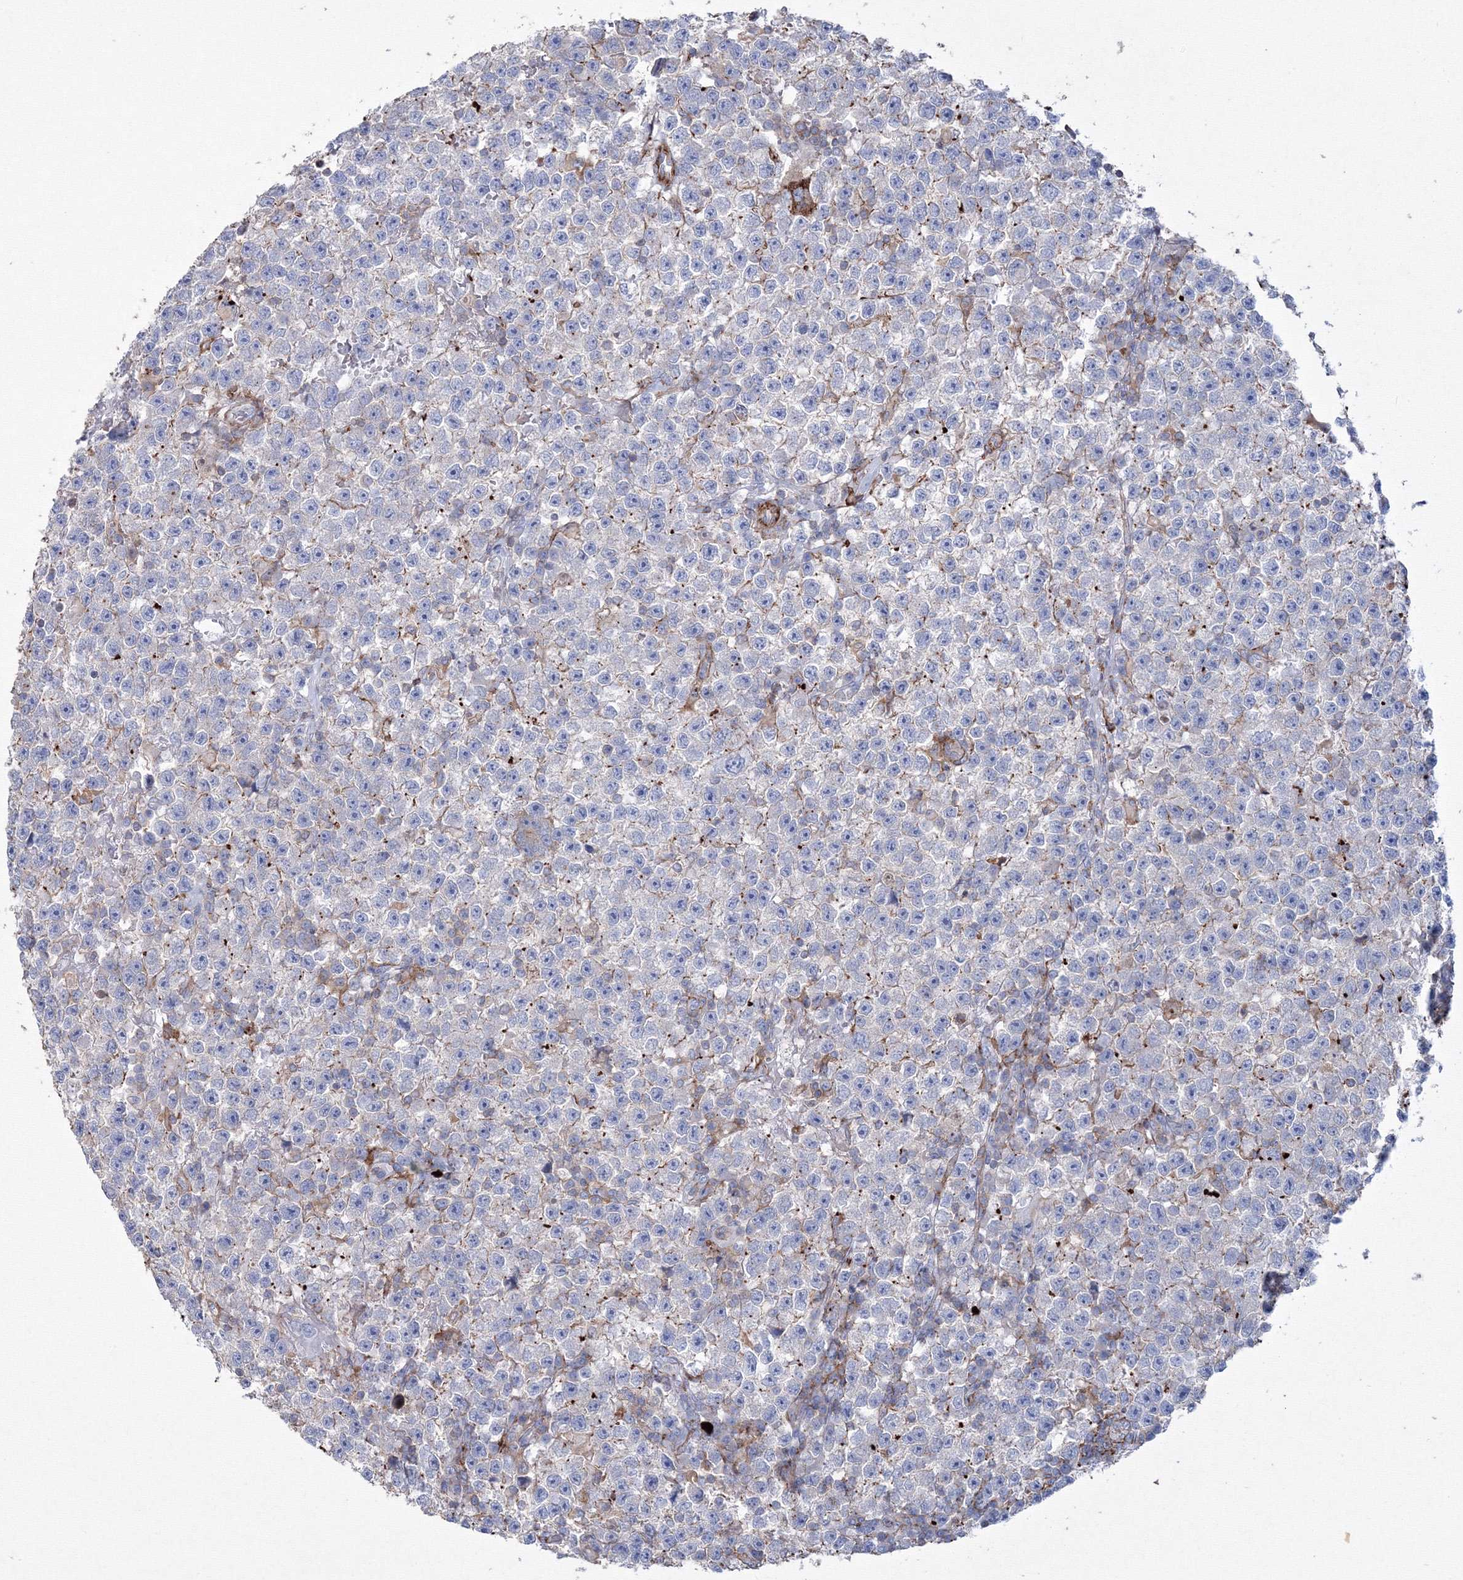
{"staining": {"intensity": "negative", "quantity": "none", "location": "none"}, "tissue": "testis cancer", "cell_type": "Tumor cells", "image_type": "cancer", "snomed": [{"axis": "morphology", "description": "Seminoma, NOS"}, {"axis": "topography", "description": "Testis"}], "caption": "Seminoma (testis) stained for a protein using immunohistochemistry demonstrates no expression tumor cells.", "gene": "GPR82", "patient": {"sex": "male", "age": 22}}